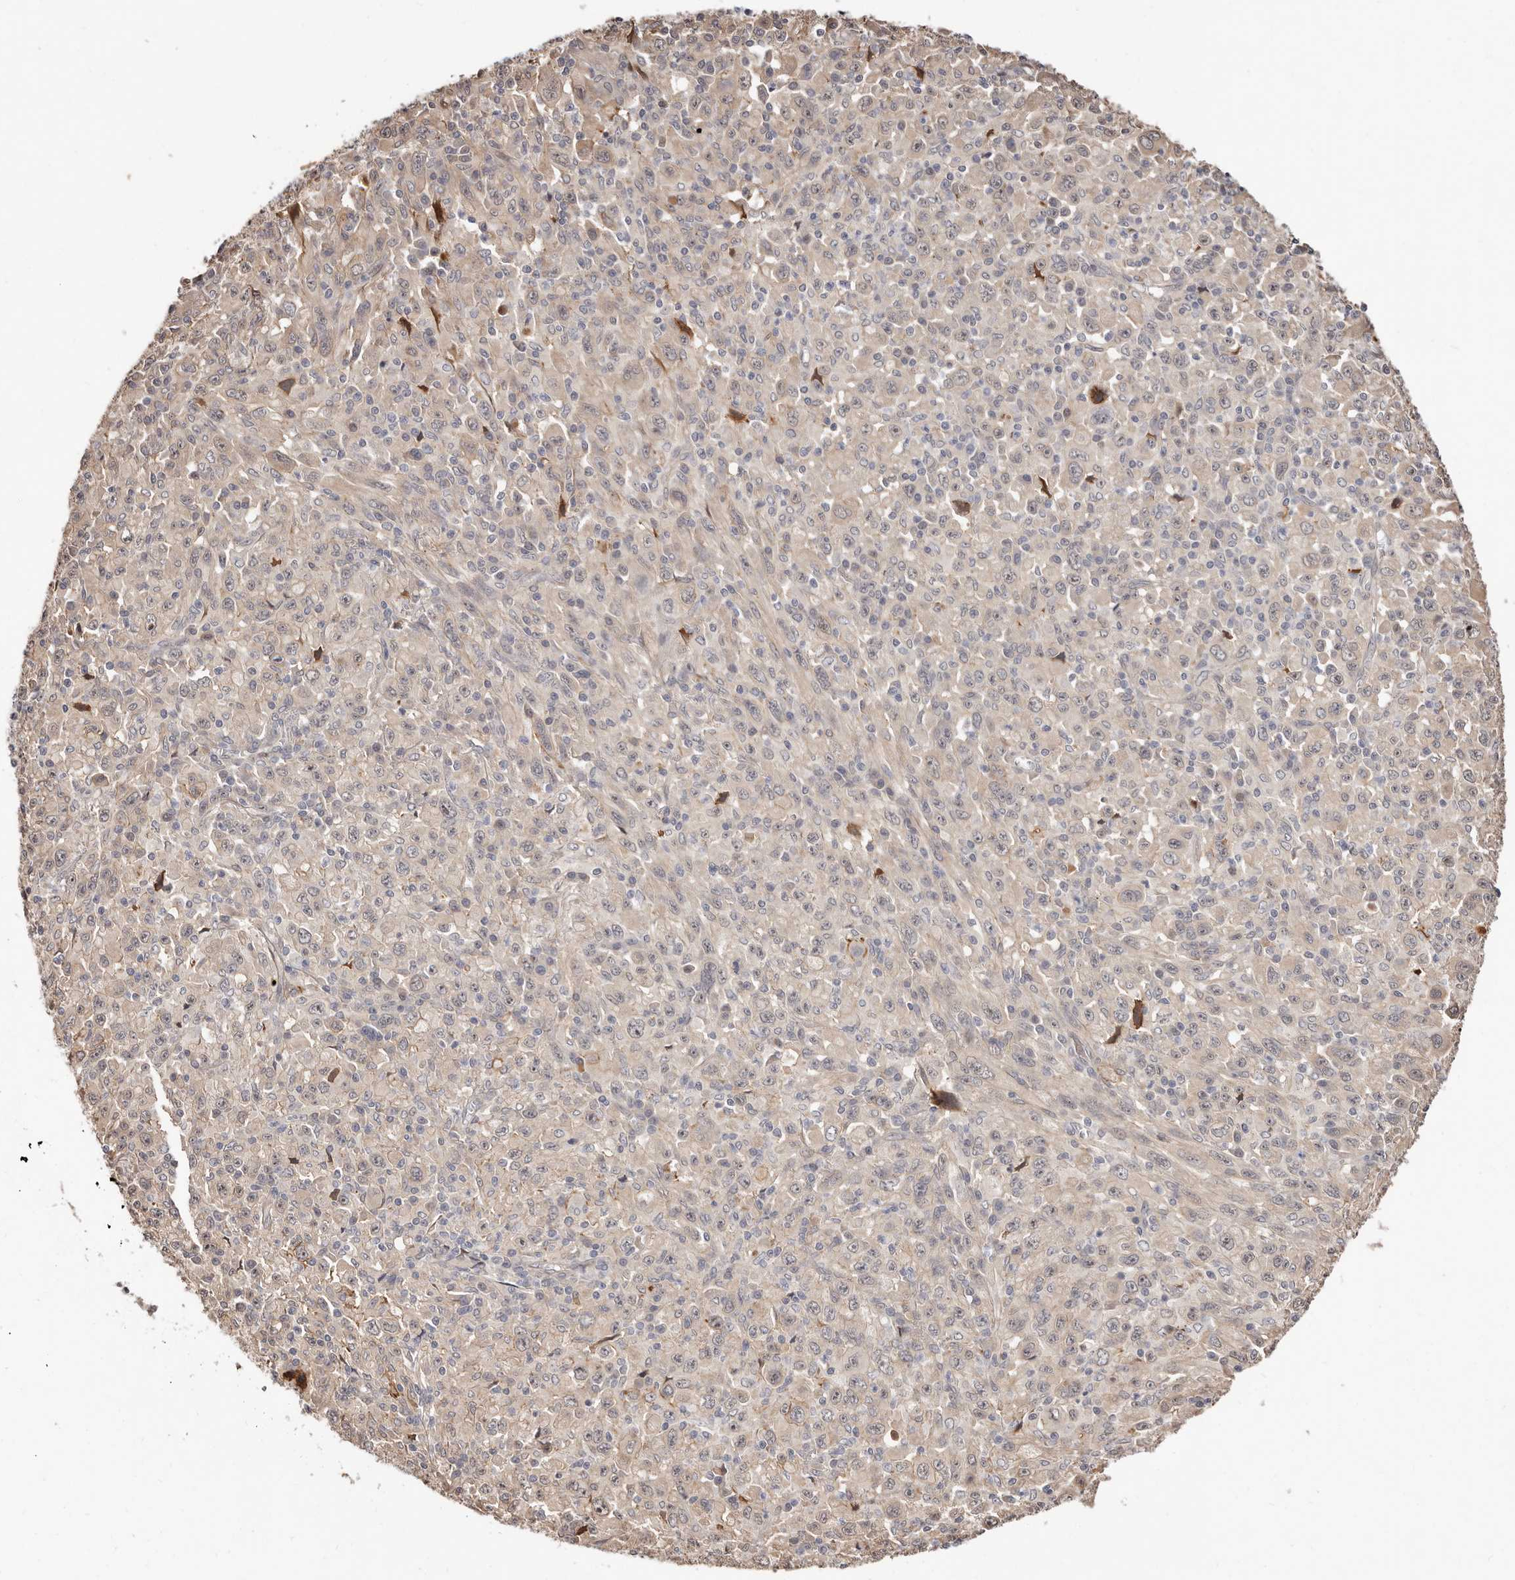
{"staining": {"intensity": "negative", "quantity": "none", "location": "none"}, "tissue": "melanoma", "cell_type": "Tumor cells", "image_type": "cancer", "snomed": [{"axis": "morphology", "description": "Malignant melanoma, Metastatic site"}, {"axis": "topography", "description": "Skin"}], "caption": "Immunohistochemistry (IHC) histopathology image of melanoma stained for a protein (brown), which shows no positivity in tumor cells.", "gene": "TRIP13", "patient": {"sex": "female", "age": 56}}